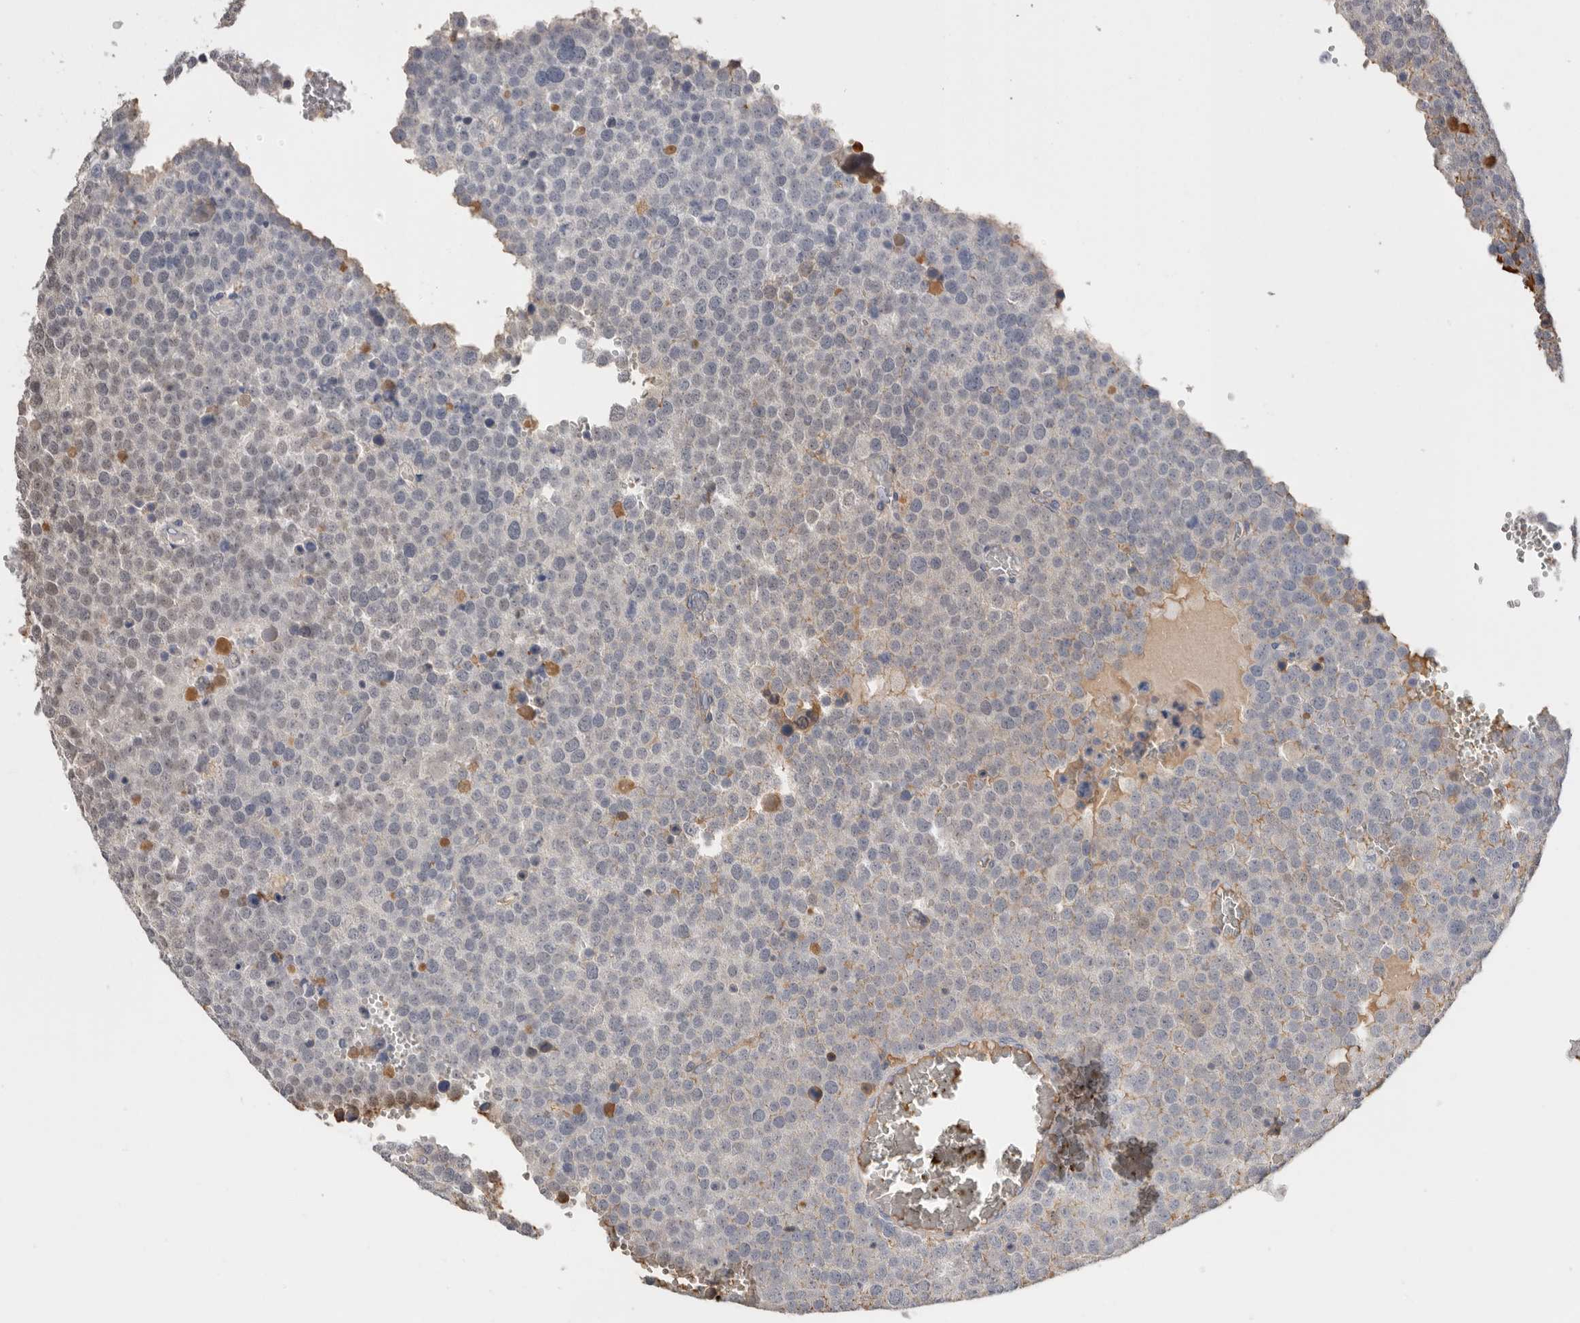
{"staining": {"intensity": "weak", "quantity": "<25%", "location": "nuclear"}, "tissue": "testis cancer", "cell_type": "Tumor cells", "image_type": "cancer", "snomed": [{"axis": "morphology", "description": "Seminoma, NOS"}, {"axis": "topography", "description": "Testis"}], "caption": "DAB immunohistochemical staining of testis seminoma shows no significant positivity in tumor cells.", "gene": "APOA2", "patient": {"sex": "male", "age": 71}}